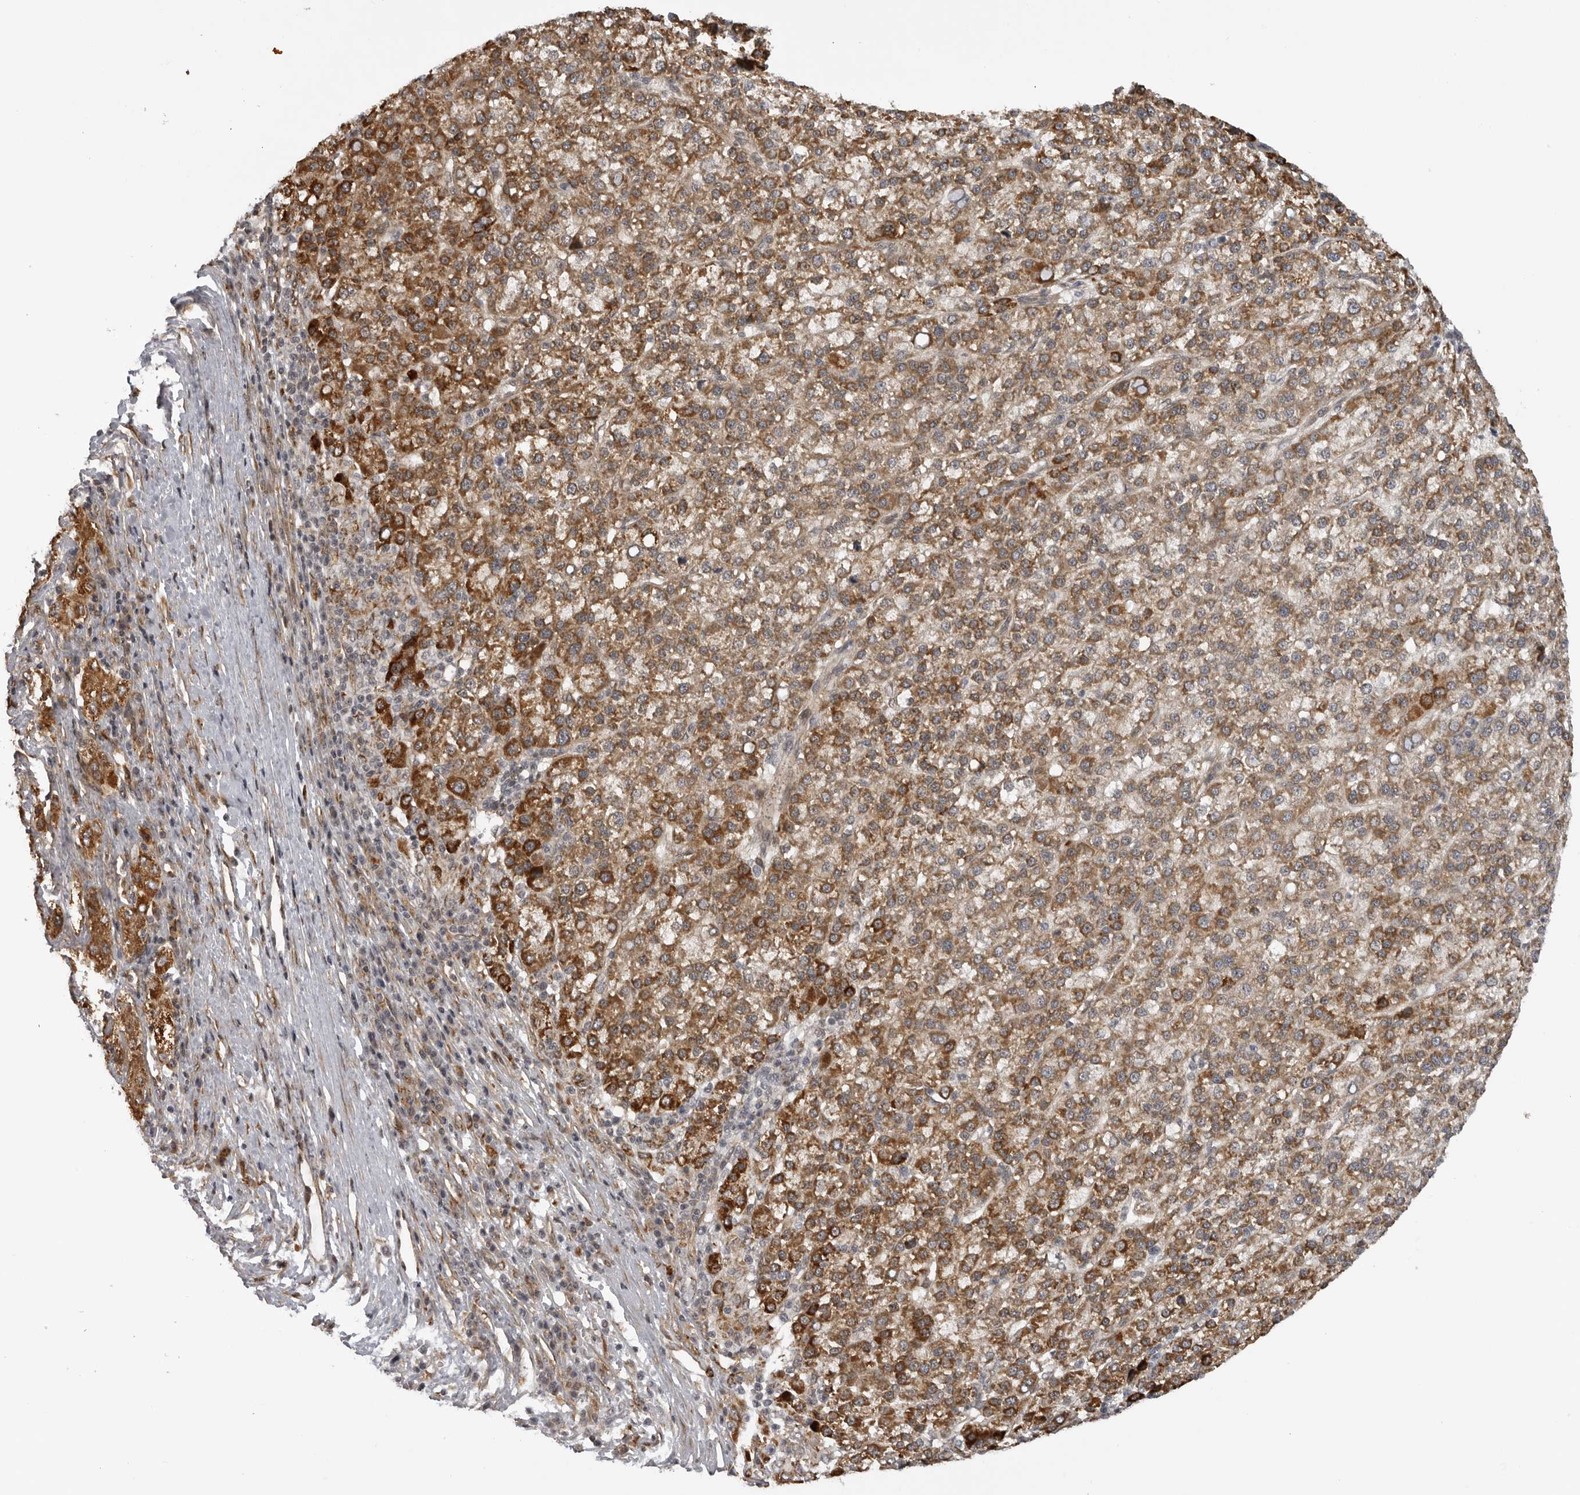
{"staining": {"intensity": "strong", "quantity": "25%-75%", "location": "cytoplasmic/membranous"}, "tissue": "liver cancer", "cell_type": "Tumor cells", "image_type": "cancer", "snomed": [{"axis": "morphology", "description": "Carcinoma, Hepatocellular, NOS"}, {"axis": "topography", "description": "Liver"}], "caption": "The immunohistochemical stain highlights strong cytoplasmic/membranous staining in tumor cells of liver cancer (hepatocellular carcinoma) tissue.", "gene": "DNAH14", "patient": {"sex": "female", "age": 58}}